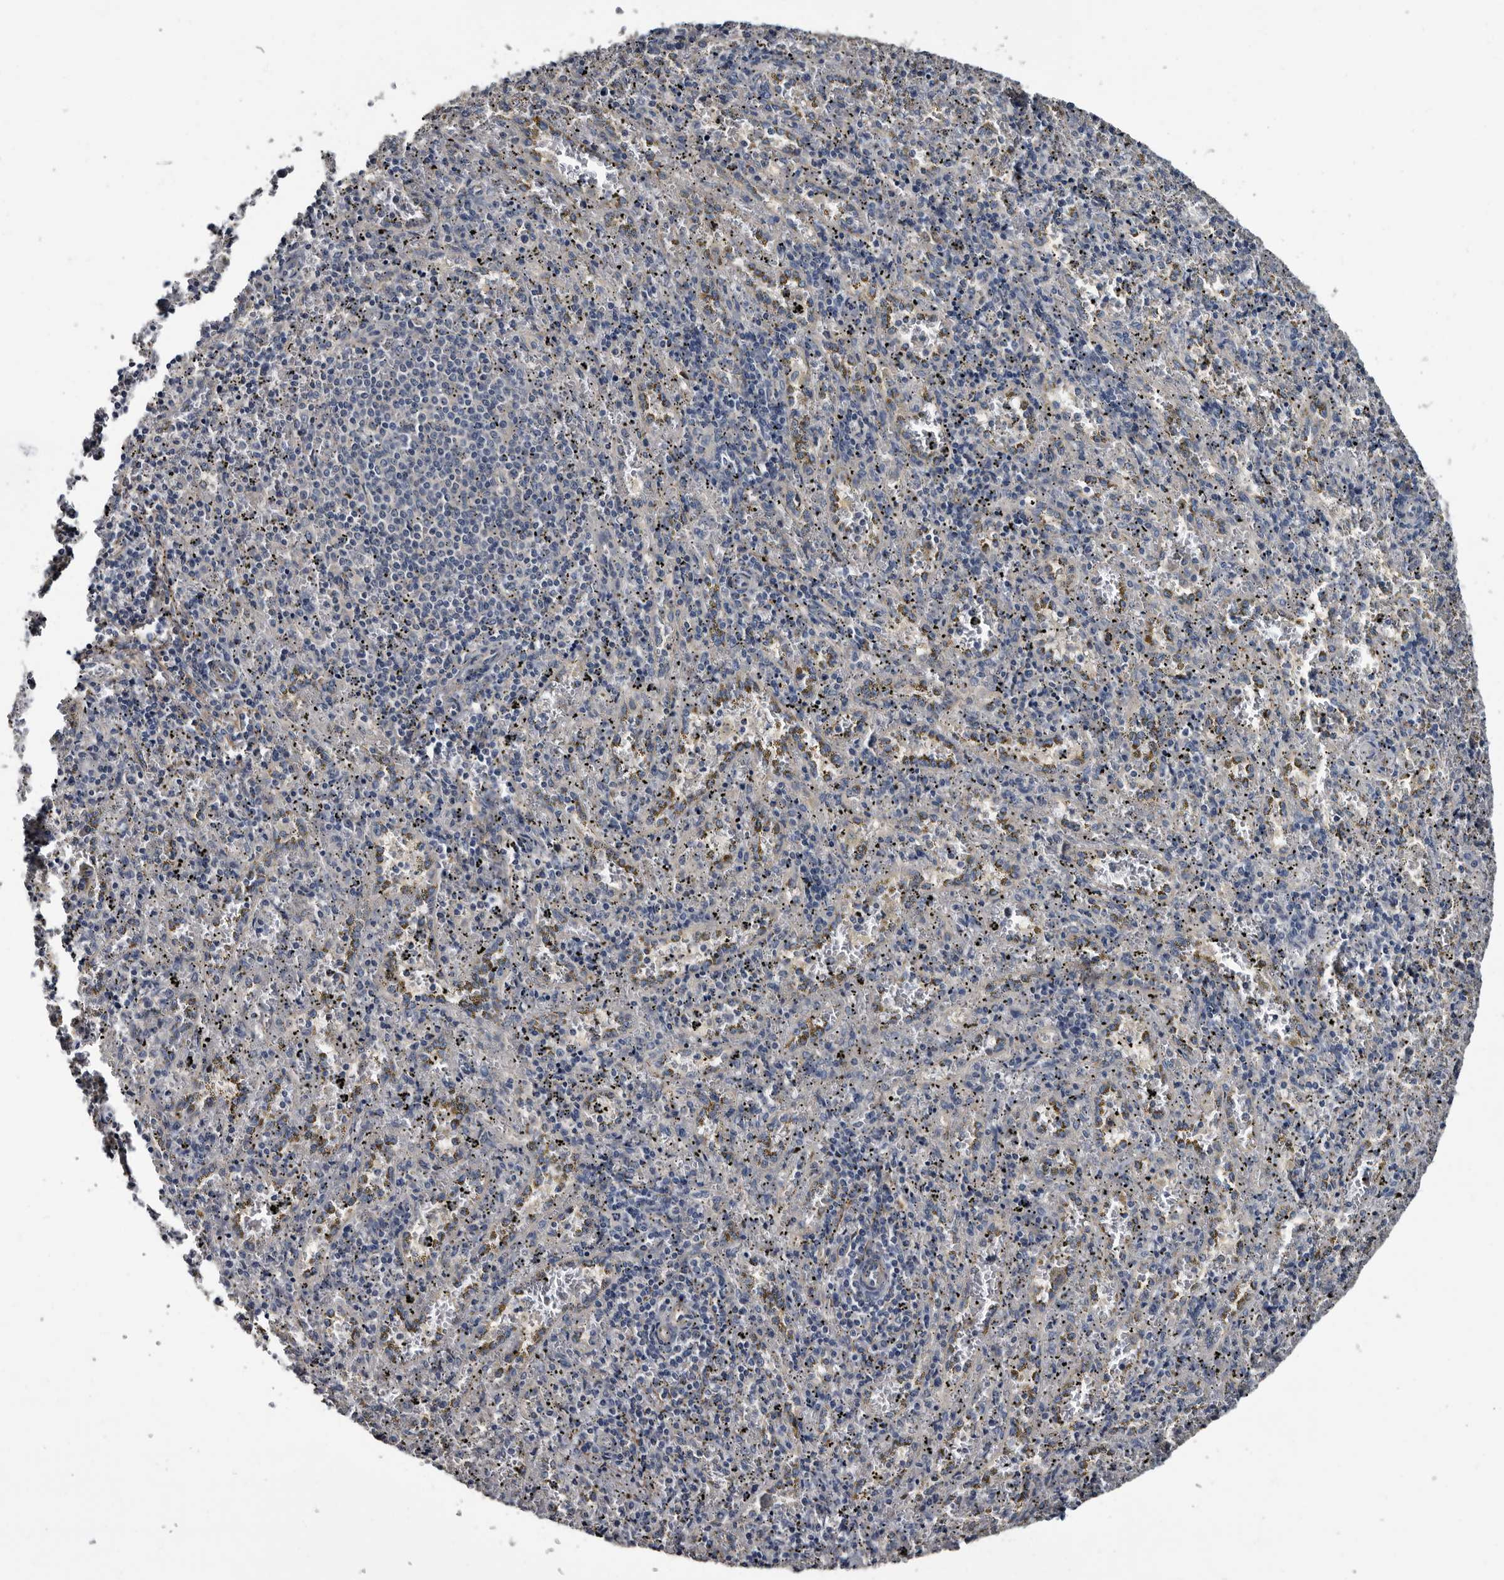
{"staining": {"intensity": "negative", "quantity": "none", "location": "none"}, "tissue": "spleen", "cell_type": "Cells in red pulp", "image_type": "normal", "snomed": [{"axis": "morphology", "description": "Normal tissue, NOS"}, {"axis": "topography", "description": "Spleen"}], "caption": "Spleen stained for a protein using immunohistochemistry (IHC) demonstrates no staining cells in red pulp.", "gene": "IARS1", "patient": {"sex": "male", "age": 11}}